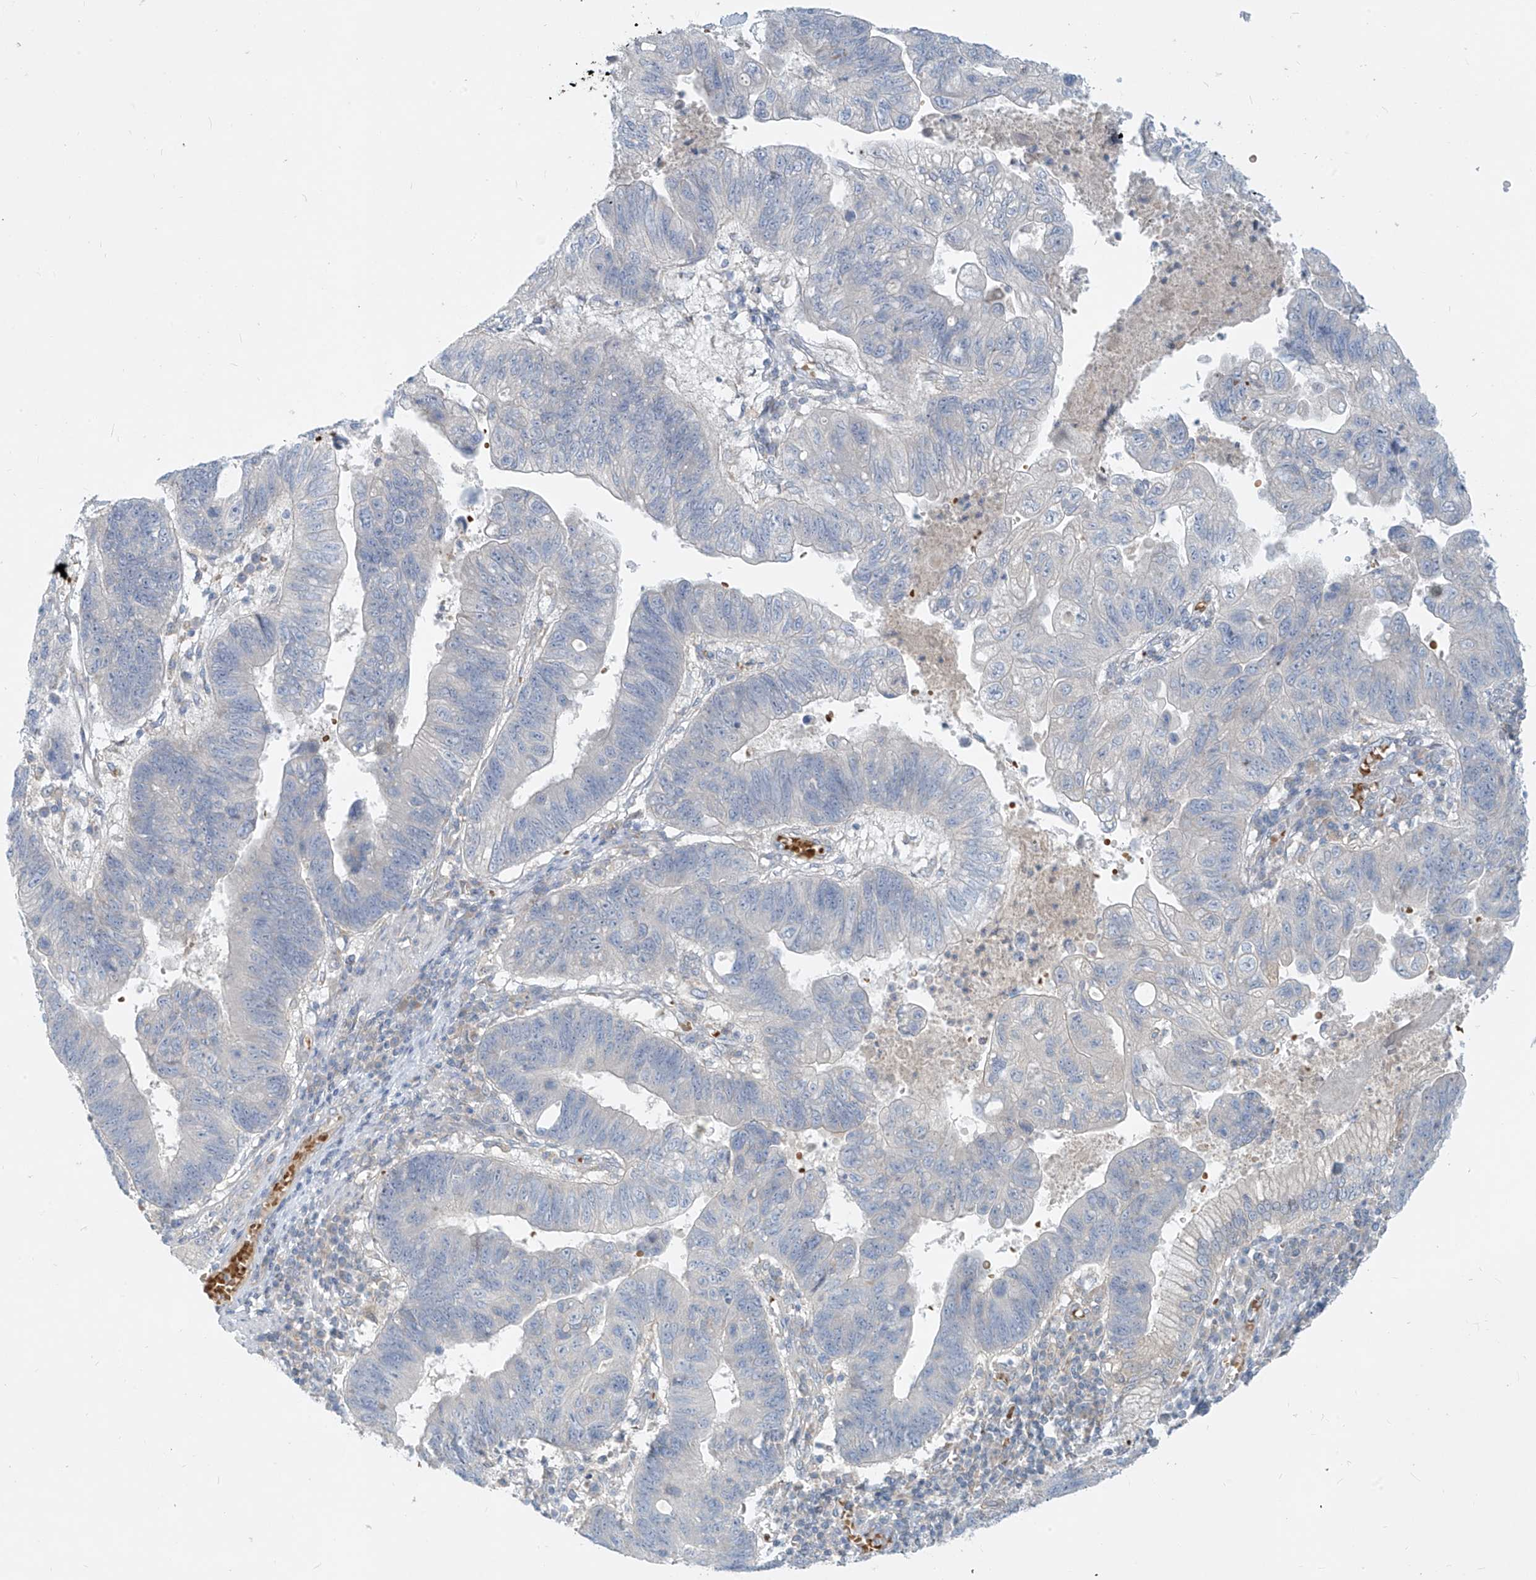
{"staining": {"intensity": "negative", "quantity": "none", "location": "none"}, "tissue": "stomach cancer", "cell_type": "Tumor cells", "image_type": "cancer", "snomed": [{"axis": "morphology", "description": "Adenocarcinoma, NOS"}, {"axis": "topography", "description": "Stomach"}], "caption": "There is no significant staining in tumor cells of stomach cancer (adenocarcinoma).", "gene": "DGKQ", "patient": {"sex": "male", "age": 59}}